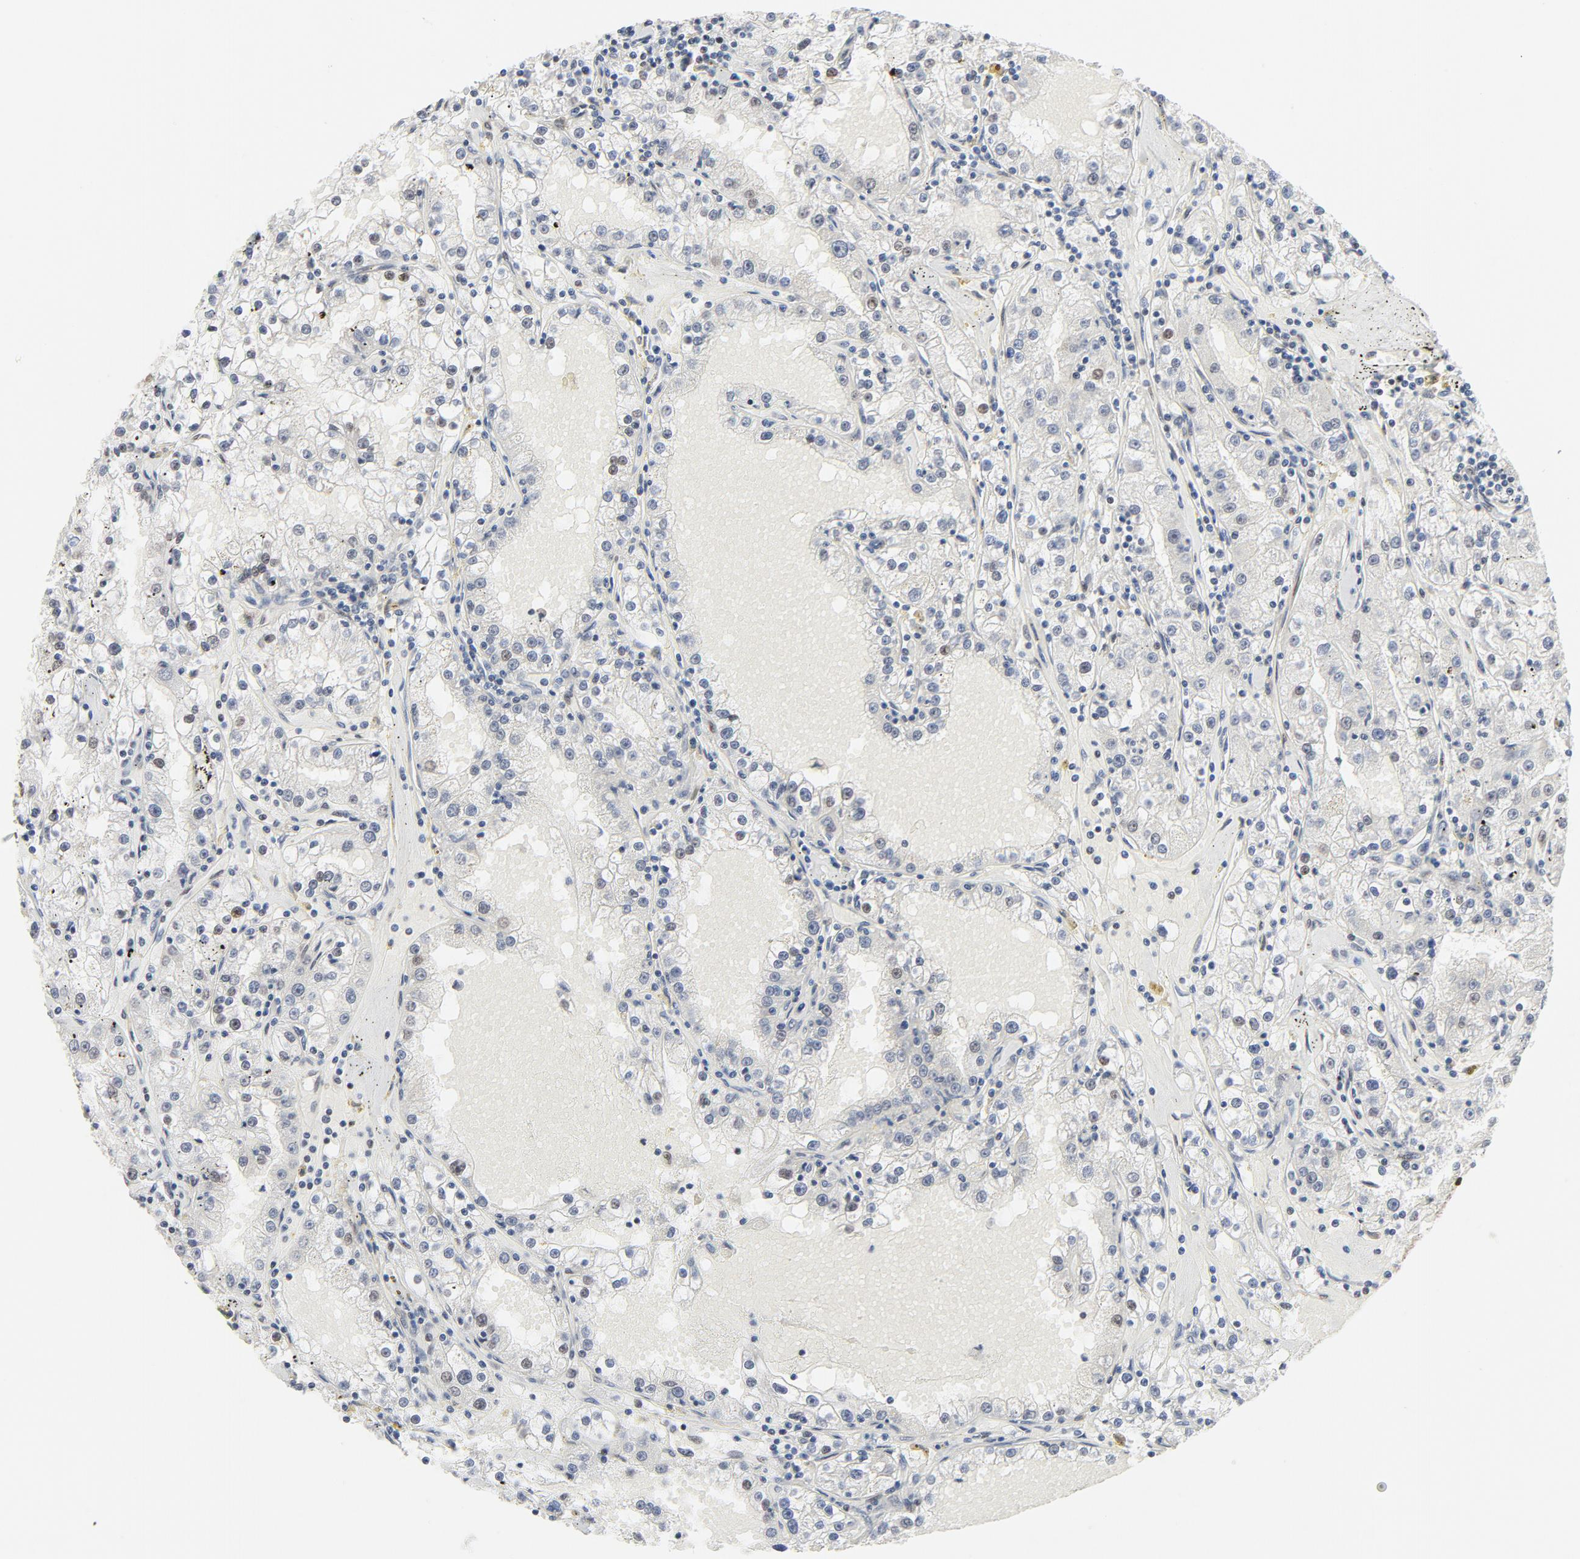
{"staining": {"intensity": "moderate", "quantity": "25%-75%", "location": "nuclear"}, "tissue": "renal cancer", "cell_type": "Tumor cells", "image_type": "cancer", "snomed": [{"axis": "morphology", "description": "Adenocarcinoma, NOS"}, {"axis": "topography", "description": "Kidney"}], "caption": "Renal cancer stained for a protein (brown) displays moderate nuclear positive expression in about 25%-75% of tumor cells.", "gene": "ERCC1", "patient": {"sex": "male", "age": 56}}